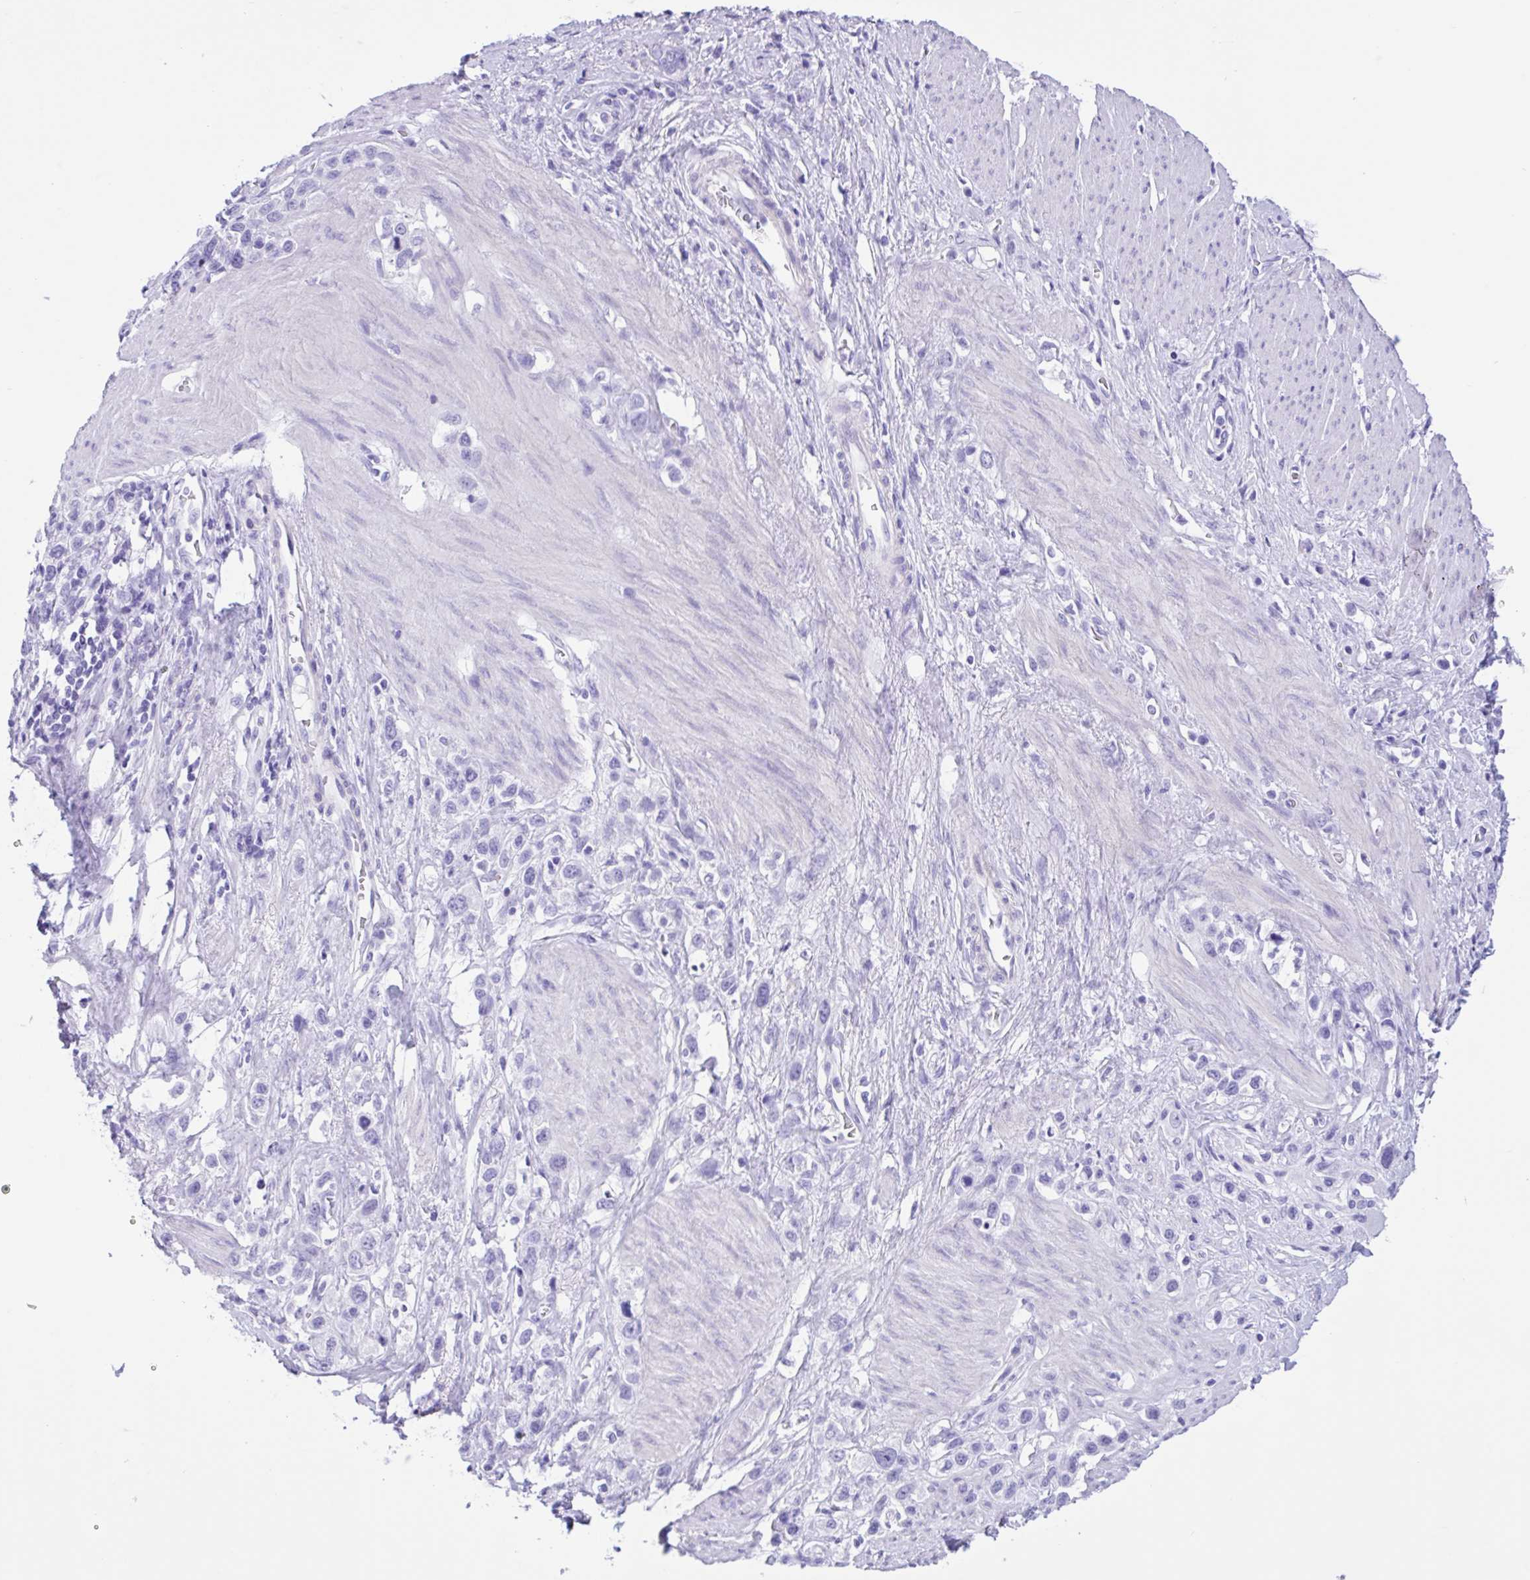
{"staining": {"intensity": "negative", "quantity": "none", "location": "none"}, "tissue": "stomach cancer", "cell_type": "Tumor cells", "image_type": "cancer", "snomed": [{"axis": "morphology", "description": "Adenocarcinoma, NOS"}, {"axis": "topography", "description": "Stomach"}], "caption": "Immunohistochemistry of stomach cancer (adenocarcinoma) reveals no positivity in tumor cells. (Immunohistochemistry (ihc), brightfield microscopy, high magnification).", "gene": "IAPP", "patient": {"sex": "female", "age": 65}}